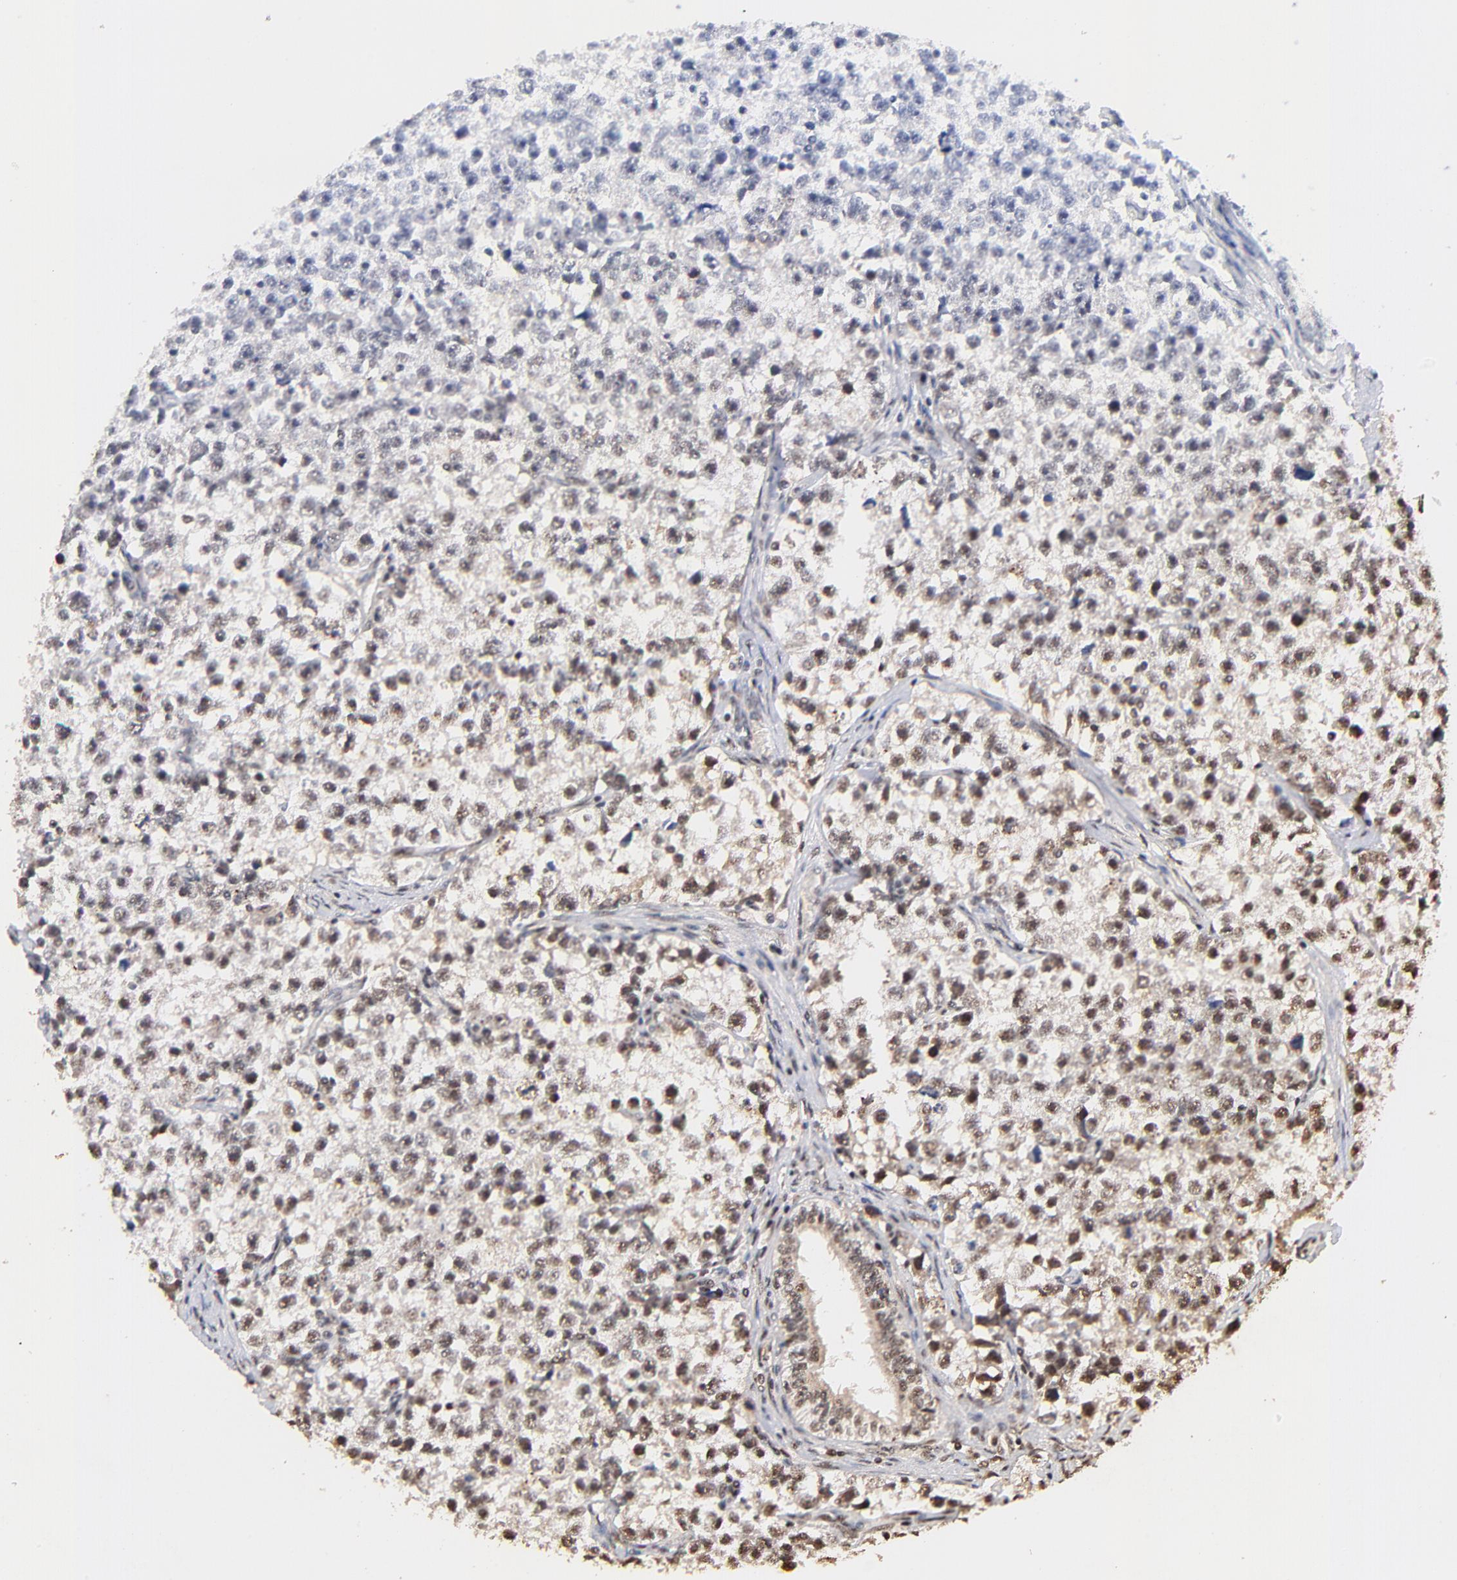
{"staining": {"intensity": "weak", "quantity": ">75%", "location": "cytoplasmic/membranous,nuclear"}, "tissue": "testis cancer", "cell_type": "Tumor cells", "image_type": "cancer", "snomed": [{"axis": "morphology", "description": "Seminoma, NOS"}, {"axis": "morphology", "description": "Carcinoma, Embryonal, NOS"}, {"axis": "topography", "description": "Testis"}], "caption": "IHC image of neoplastic tissue: human testis cancer stained using immunohistochemistry exhibits low levels of weak protein expression localized specifically in the cytoplasmic/membranous and nuclear of tumor cells, appearing as a cytoplasmic/membranous and nuclear brown color.", "gene": "MED12", "patient": {"sex": "male", "age": 30}}